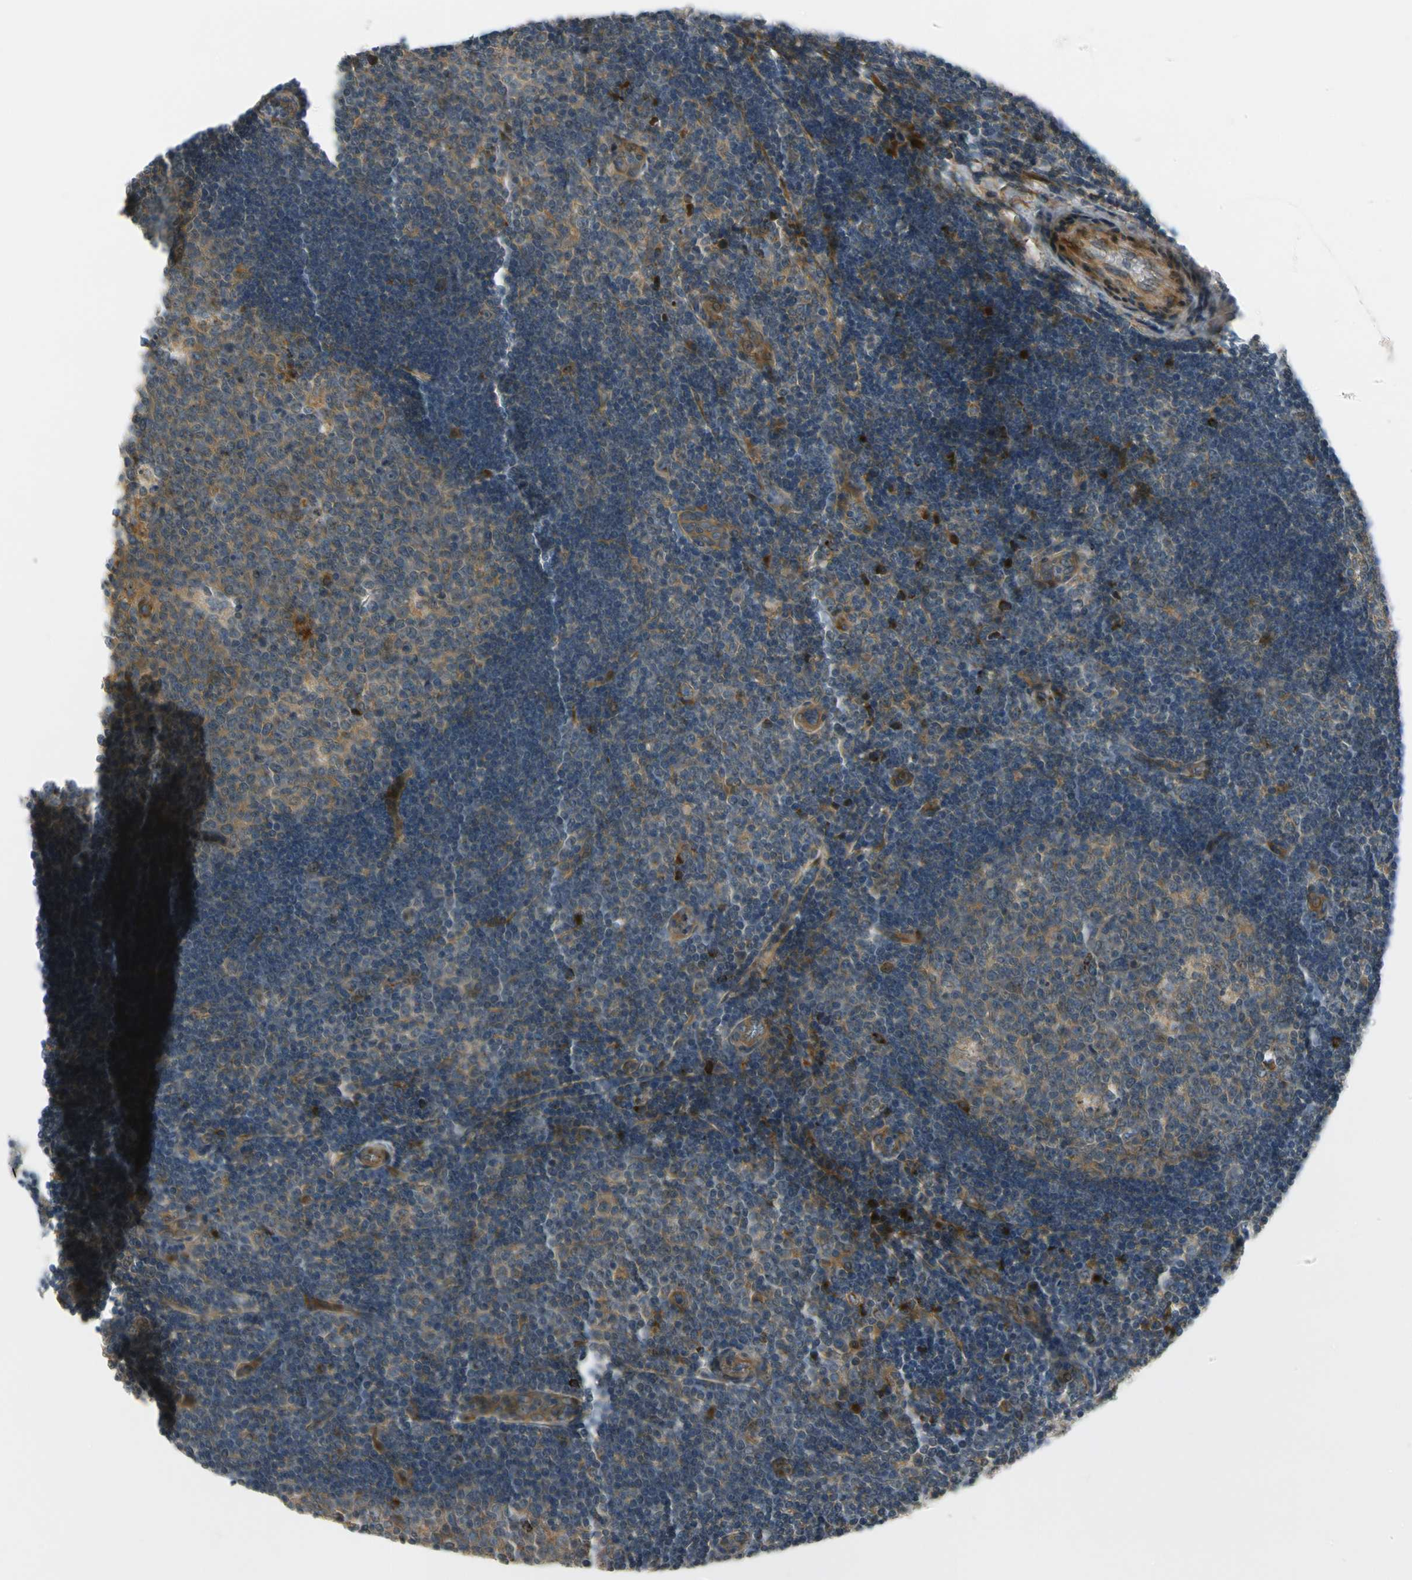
{"staining": {"intensity": "strong", "quantity": "<25%", "location": "cytoplasmic/membranous"}, "tissue": "lymph node", "cell_type": "Germinal center cells", "image_type": "normal", "snomed": [{"axis": "morphology", "description": "Normal tissue, NOS"}, {"axis": "topography", "description": "Lymph node"}, {"axis": "topography", "description": "Salivary gland"}], "caption": "IHC micrograph of benign human lymph node stained for a protein (brown), which demonstrates medium levels of strong cytoplasmic/membranous expression in about <25% of germinal center cells.", "gene": "MST1R", "patient": {"sex": "male", "age": 8}}